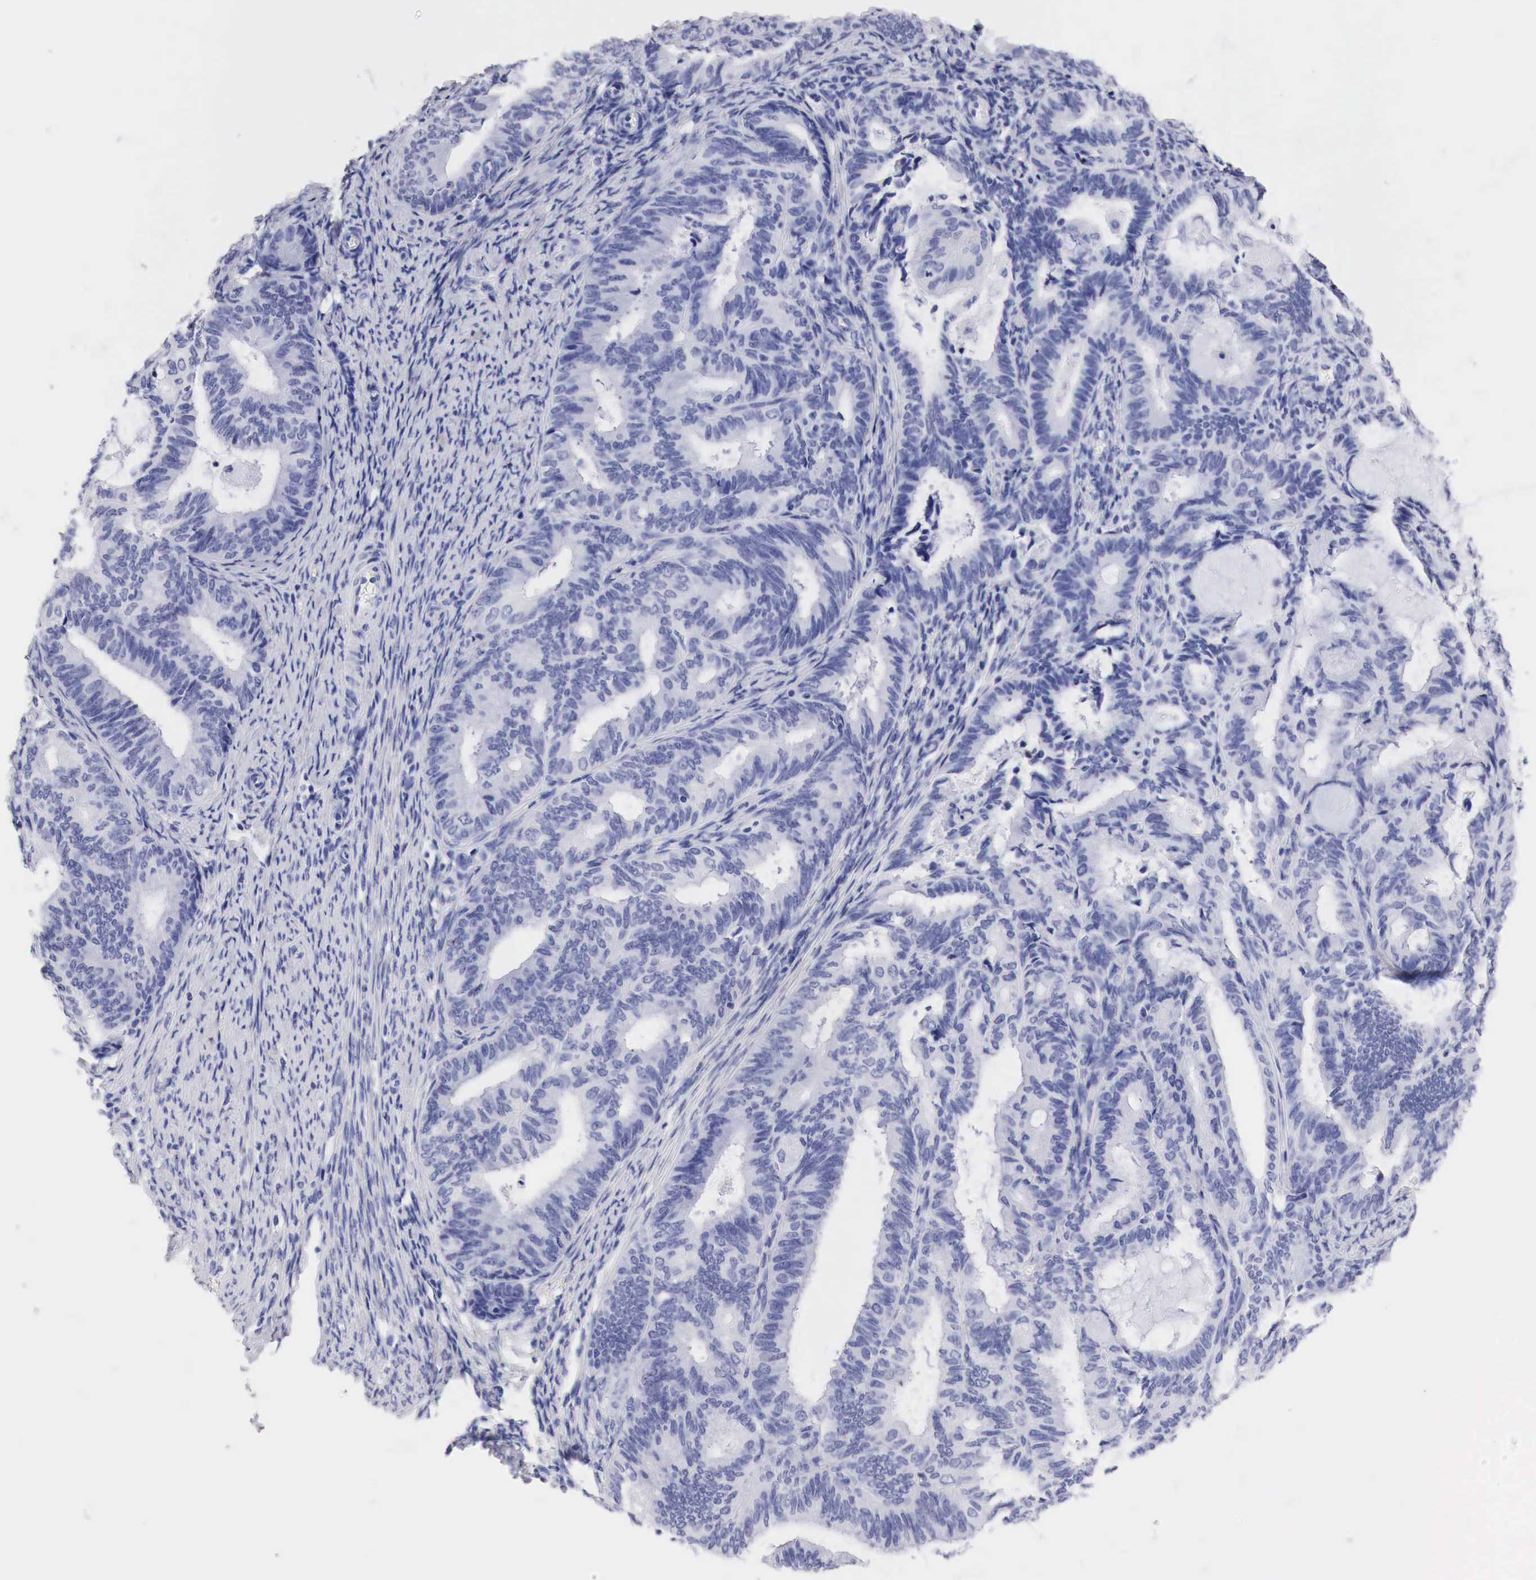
{"staining": {"intensity": "negative", "quantity": "none", "location": "none"}, "tissue": "endometrial cancer", "cell_type": "Tumor cells", "image_type": "cancer", "snomed": [{"axis": "morphology", "description": "Adenocarcinoma, NOS"}, {"axis": "topography", "description": "Endometrium"}], "caption": "IHC micrograph of neoplastic tissue: human endometrial cancer stained with DAB exhibits no significant protein staining in tumor cells.", "gene": "TYR", "patient": {"sex": "female", "age": 63}}